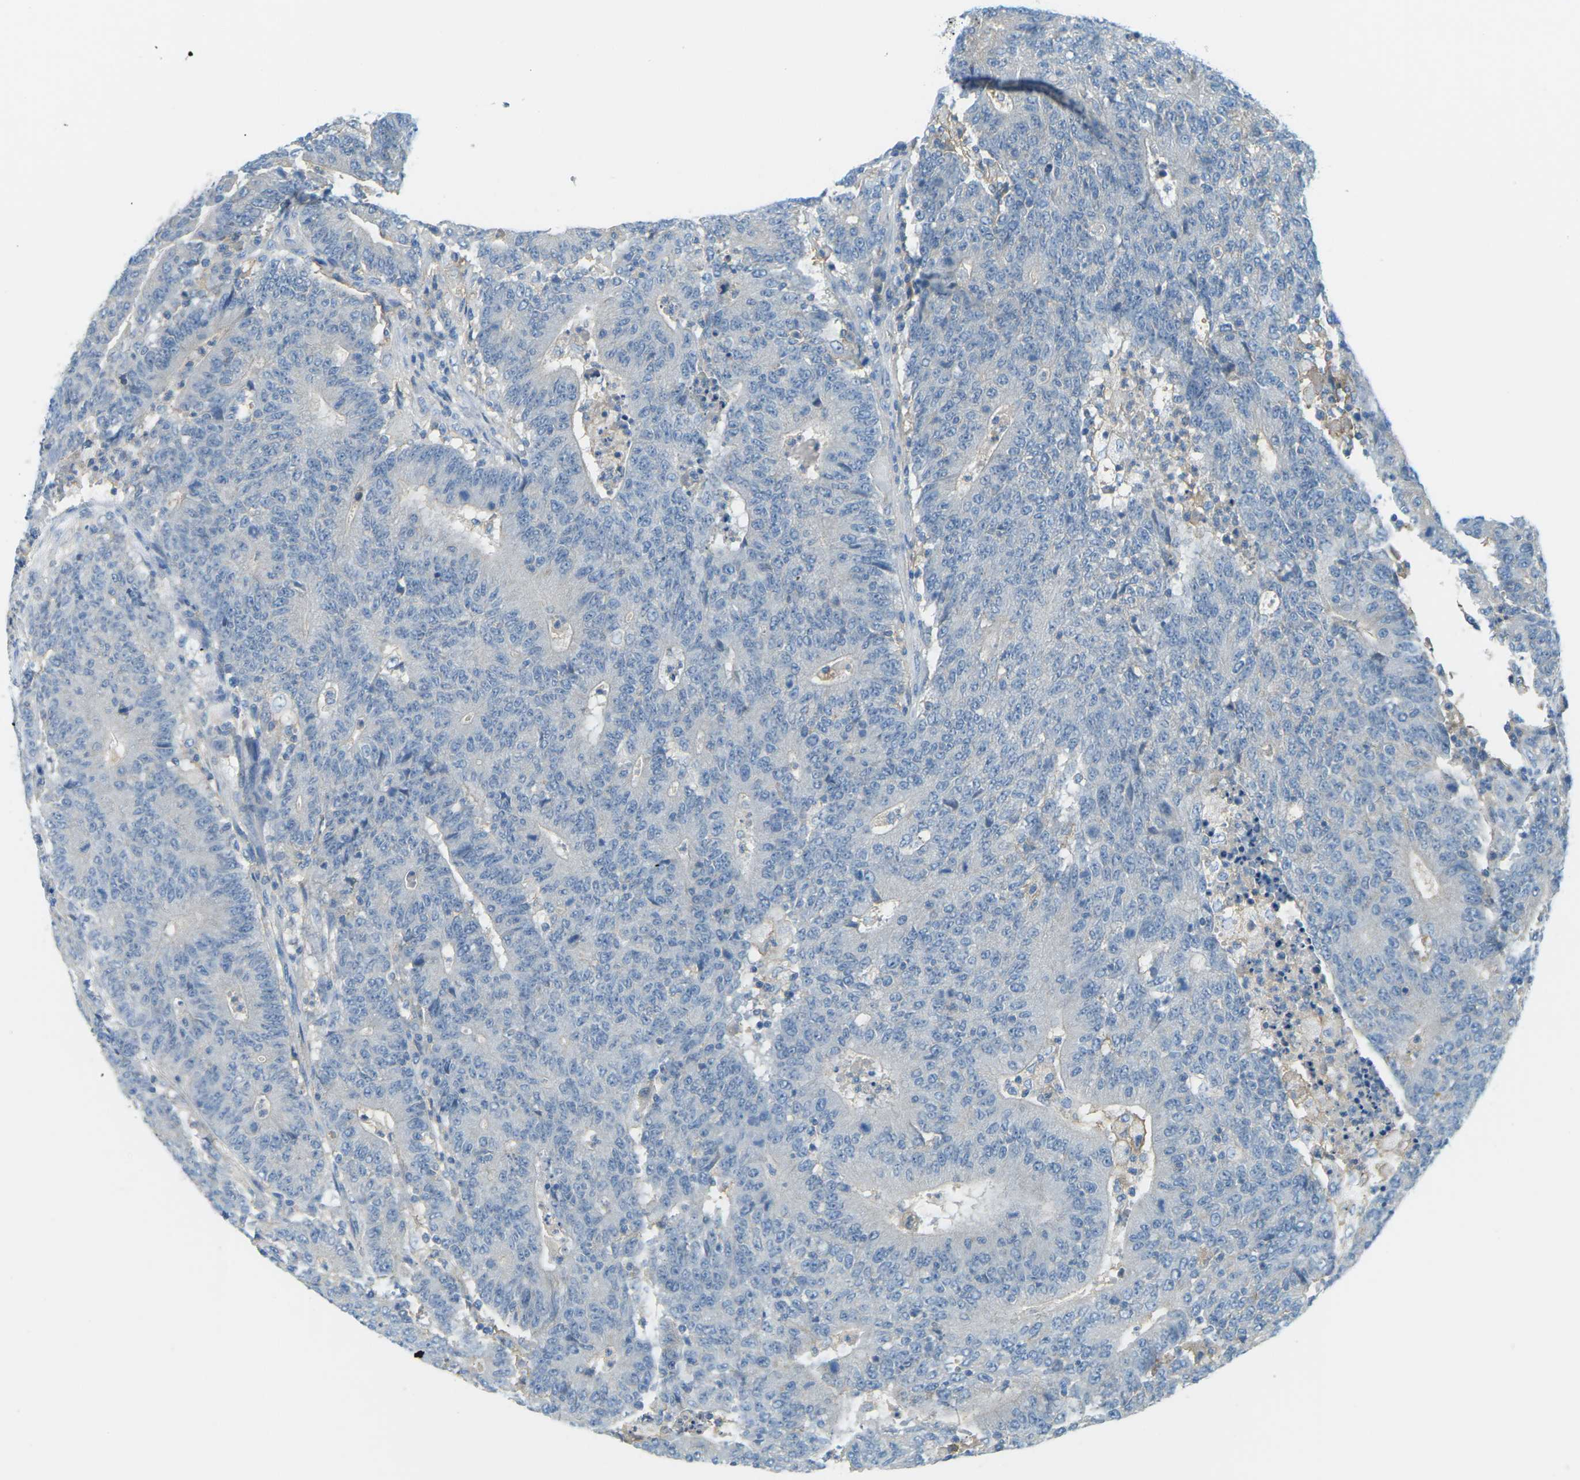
{"staining": {"intensity": "negative", "quantity": "none", "location": "none"}, "tissue": "colorectal cancer", "cell_type": "Tumor cells", "image_type": "cancer", "snomed": [{"axis": "morphology", "description": "Normal tissue, NOS"}, {"axis": "morphology", "description": "Adenocarcinoma, NOS"}, {"axis": "topography", "description": "Colon"}], "caption": "This is an immunohistochemistry micrograph of colorectal cancer. There is no expression in tumor cells.", "gene": "CD47", "patient": {"sex": "female", "age": 75}}